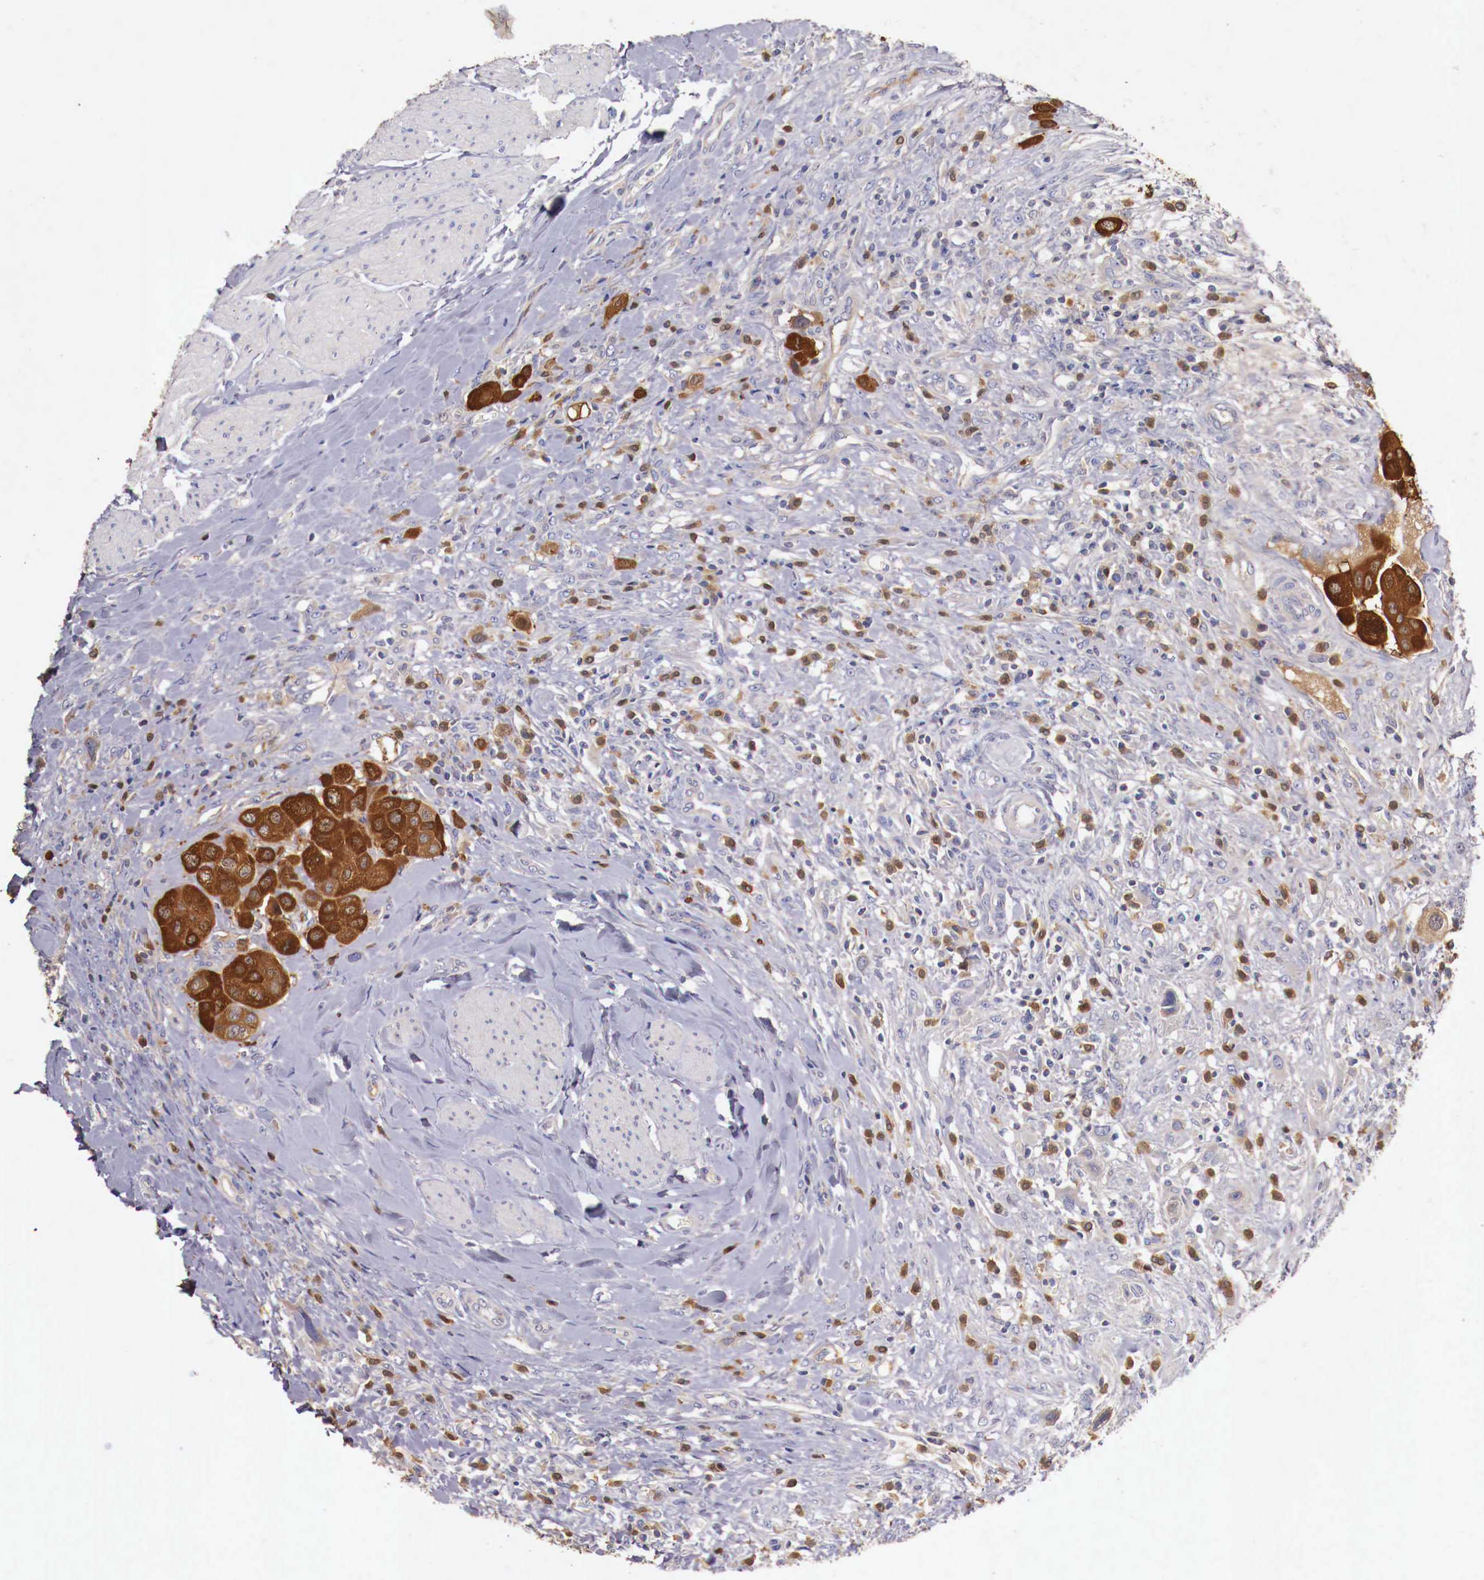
{"staining": {"intensity": "strong", "quantity": ">75%", "location": "cytoplasmic/membranous"}, "tissue": "urothelial cancer", "cell_type": "Tumor cells", "image_type": "cancer", "snomed": [{"axis": "morphology", "description": "Urothelial carcinoma, High grade"}, {"axis": "topography", "description": "Urinary bladder"}], "caption": "A micrograph of urothelial cancer stained for a protein shows strong cytoplasmic/membranous brown staining in tumor cells.", "gene": "PITPNA", "patient": {"sex": "male", "age": 50}}